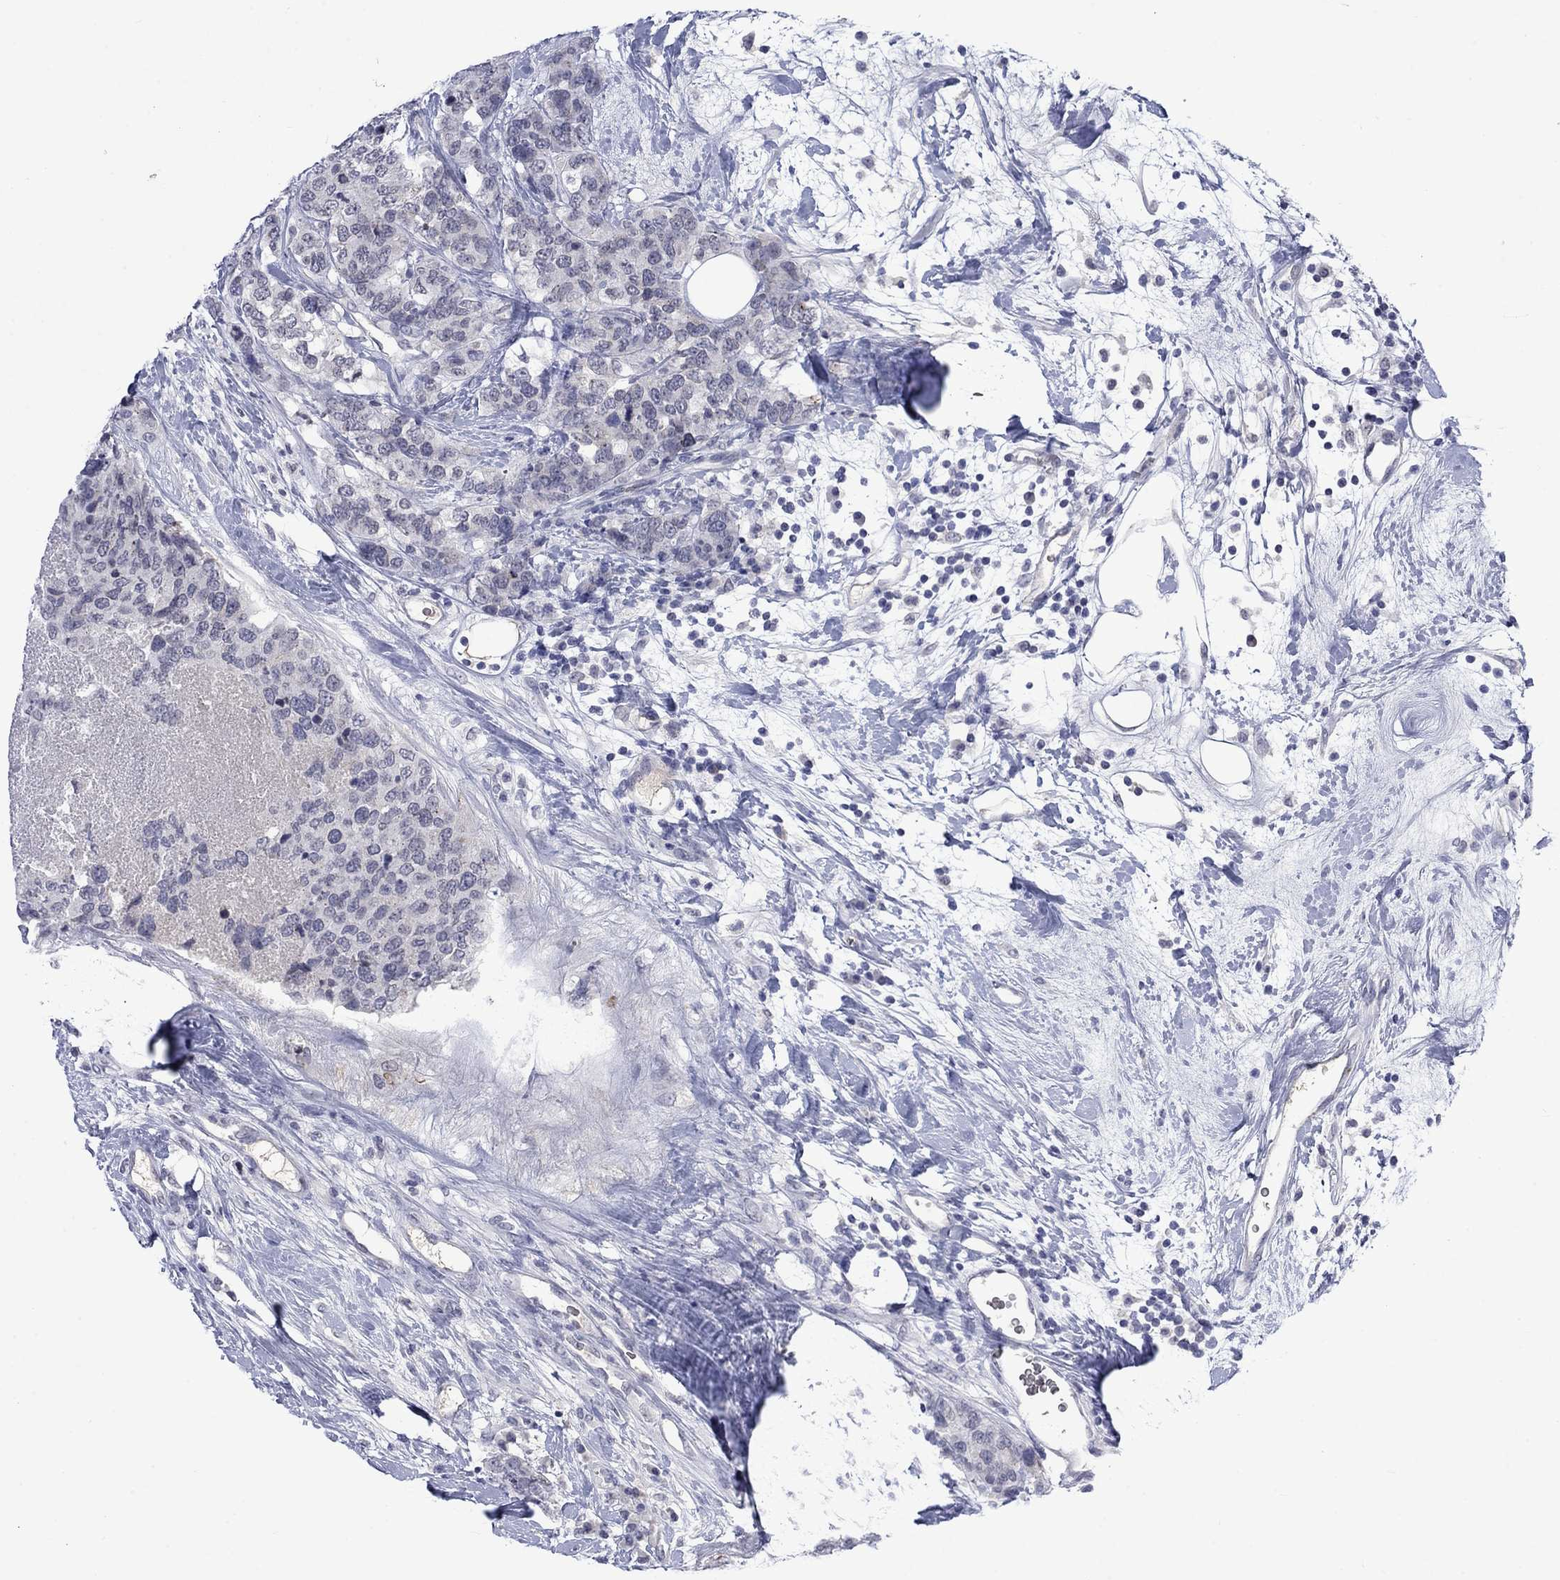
{"staining": {"intensity": "negative", "quantity": "none", "location": "none"}, "tissue": "breast cancer", "cell_type": "Tumor cells", "image_type": "cancer", "snomed": [{"axis": "morphology", "description": "Lobular carcinoma"}, {"axis": "topography", "description": "Breast"}], "caption": "Immunohistochemistry of lobular carcinoma (breast) demonstrates no expression in tumor cells. (DAB (3,3'-diaminobenzidine) IHC visualized using brightfield microscopy, high magnification).", "gene": "NSMF", "patient": {"sex": "female", "age": 59}}